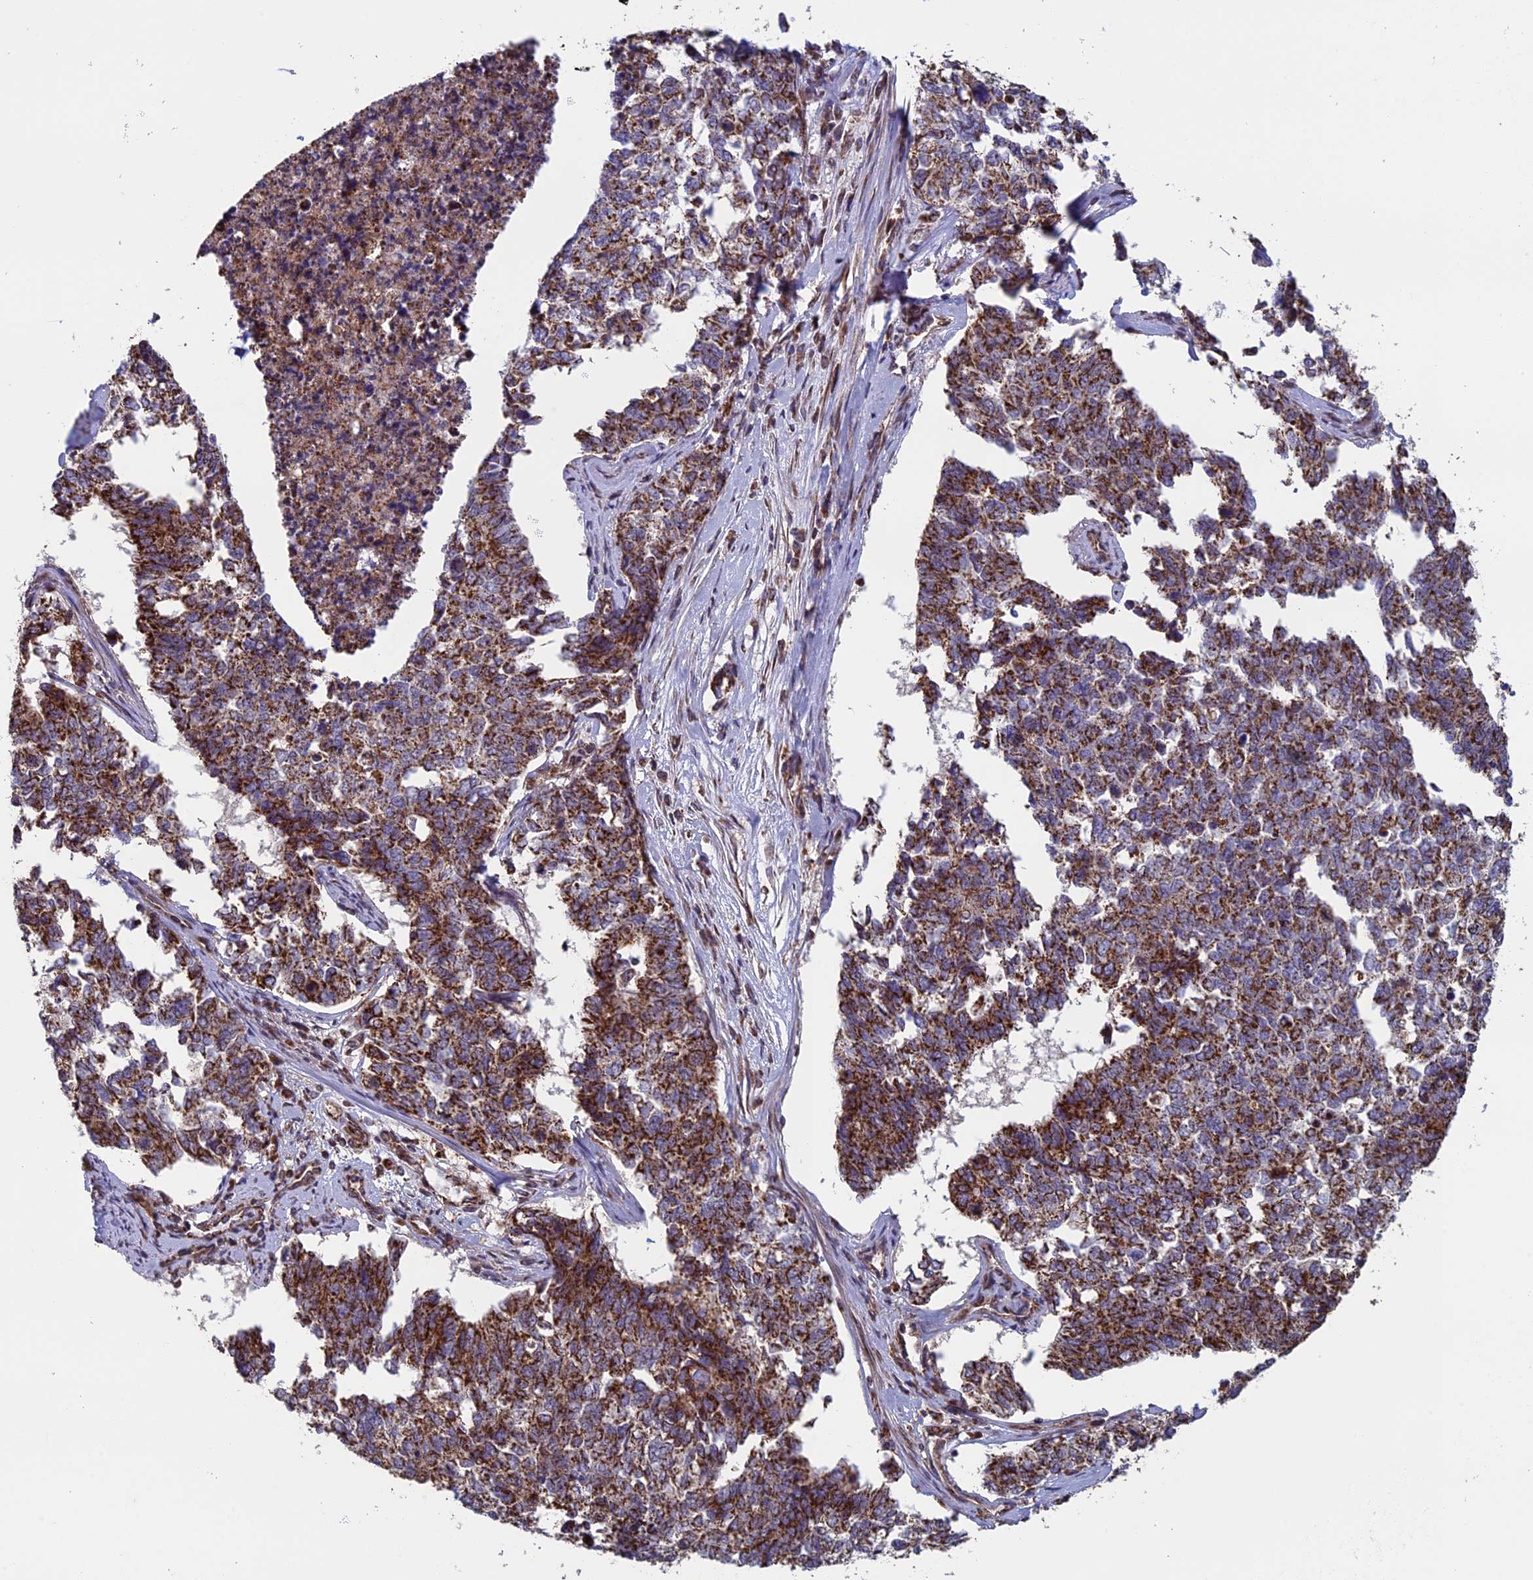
{"staining": {"intensity": "strong", "quantity": ">75%", "location": "cytoplasmic/membranous"}, "tissue": "cervical cancer", "cell_type": "Tumor cells", "image_type": "cancer", "snomed": [{"axis": "morphology", "description": "Squamous cell carcinoma, NOS"}, {"axis": "topography", "description": "Cervix"}], "caption": "Squamous cell carcinoma (cervical) was stained to show a protein in brown. There is high levels of strong cytoplasmic/membranous positivity in about >75% of tumor cells.", "gene": "CCDC8", "patient": {"sex": "female", "age": 63}}